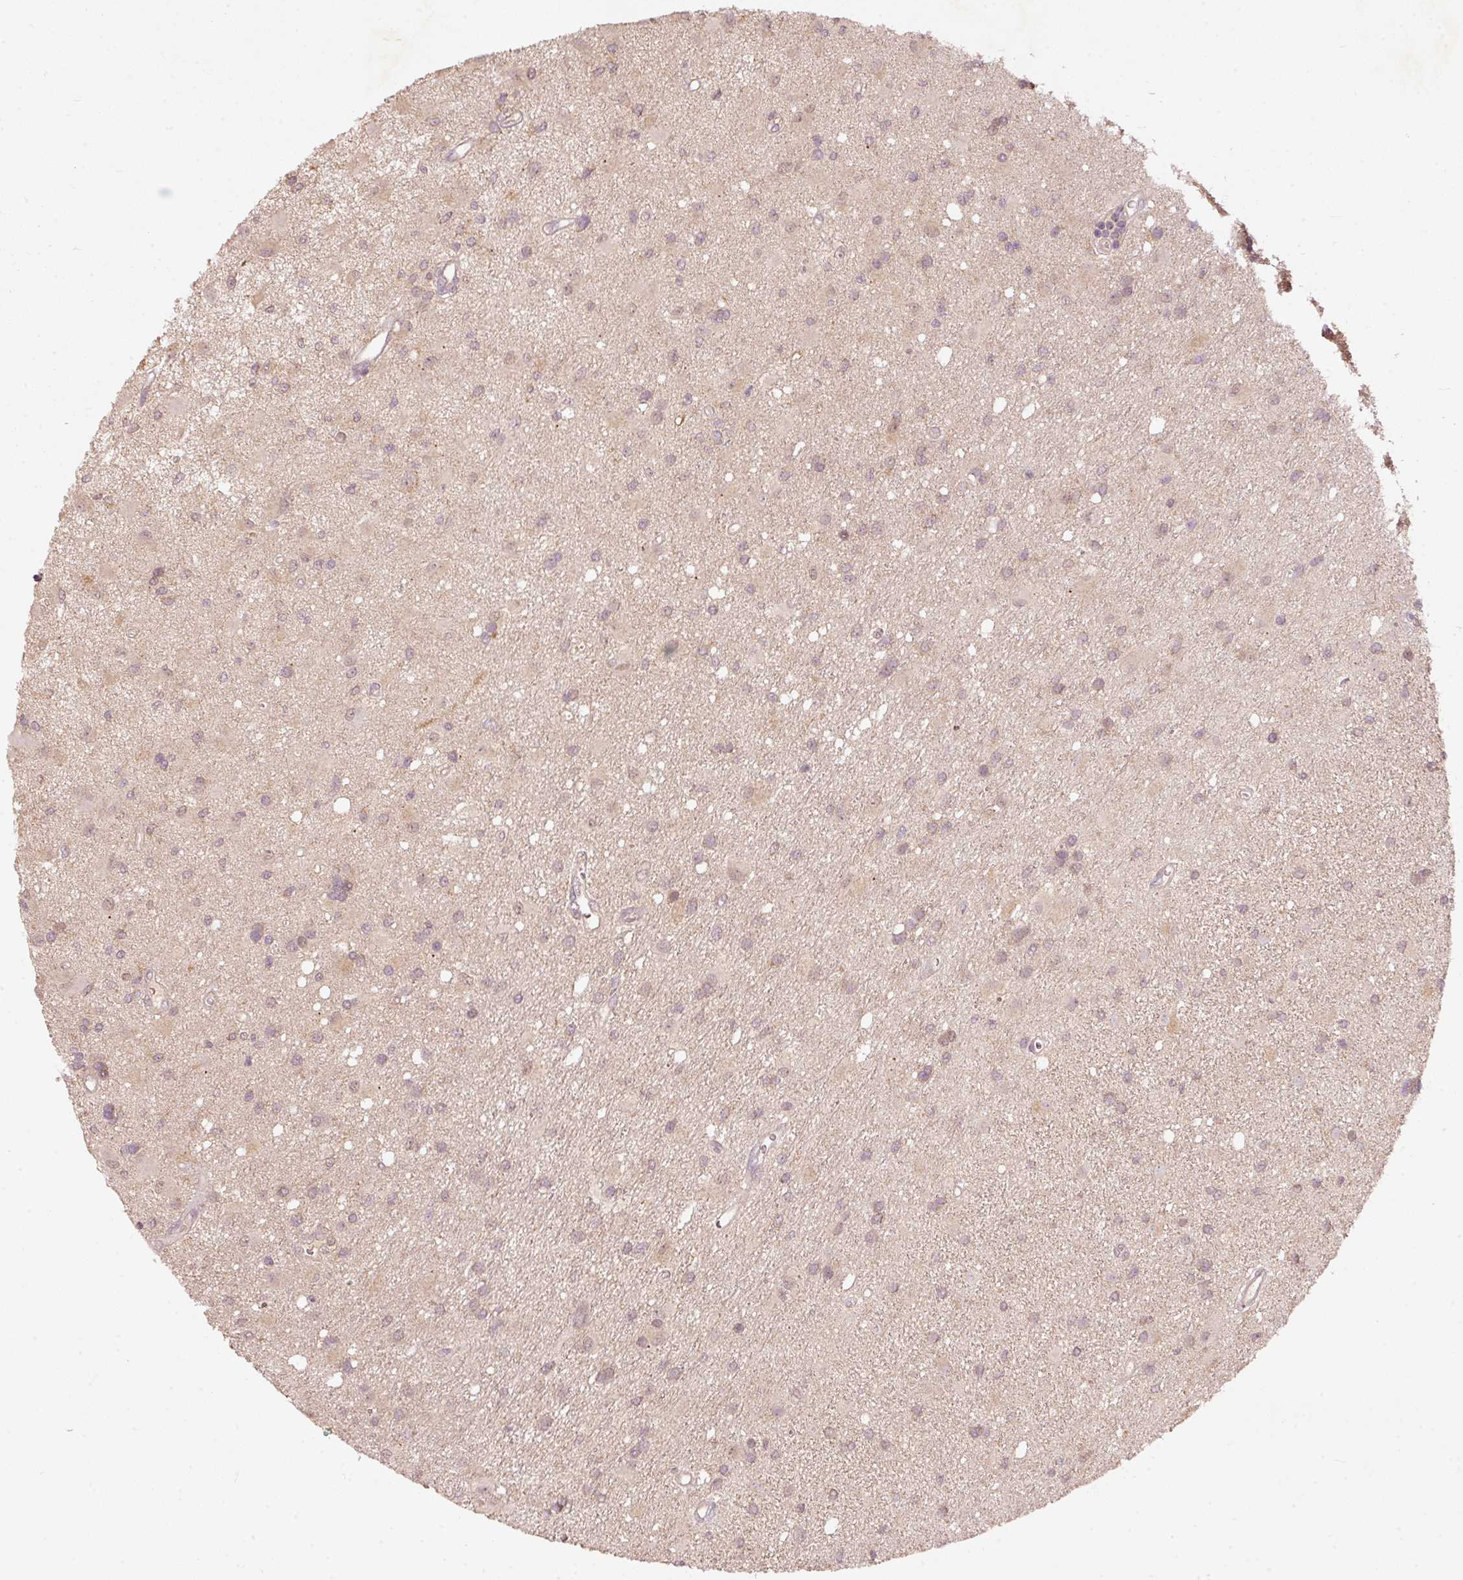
{"staining": {"intensity": "negative", "quantity": "none", "location": "none"}, "tissue": "glioma", "cell_type": "Tumor cells", "image_type": "cancer", "snomed": [{"axis": "morphology", "description": "Glioma, malignant, High grade"}, {"axis": "topography", "description": "Brain"}], "caption": "The immunohistochemistry (IHC) histopathology image has no significant positivity in tumor cells of high-grade glioma (malignant) tissue. (DAB (3,3'-diaminobenzidine) immunohistochemistry, high magnification).", "gene": "PCDHB1", "patient": {"sex": "male", "age": 67}}